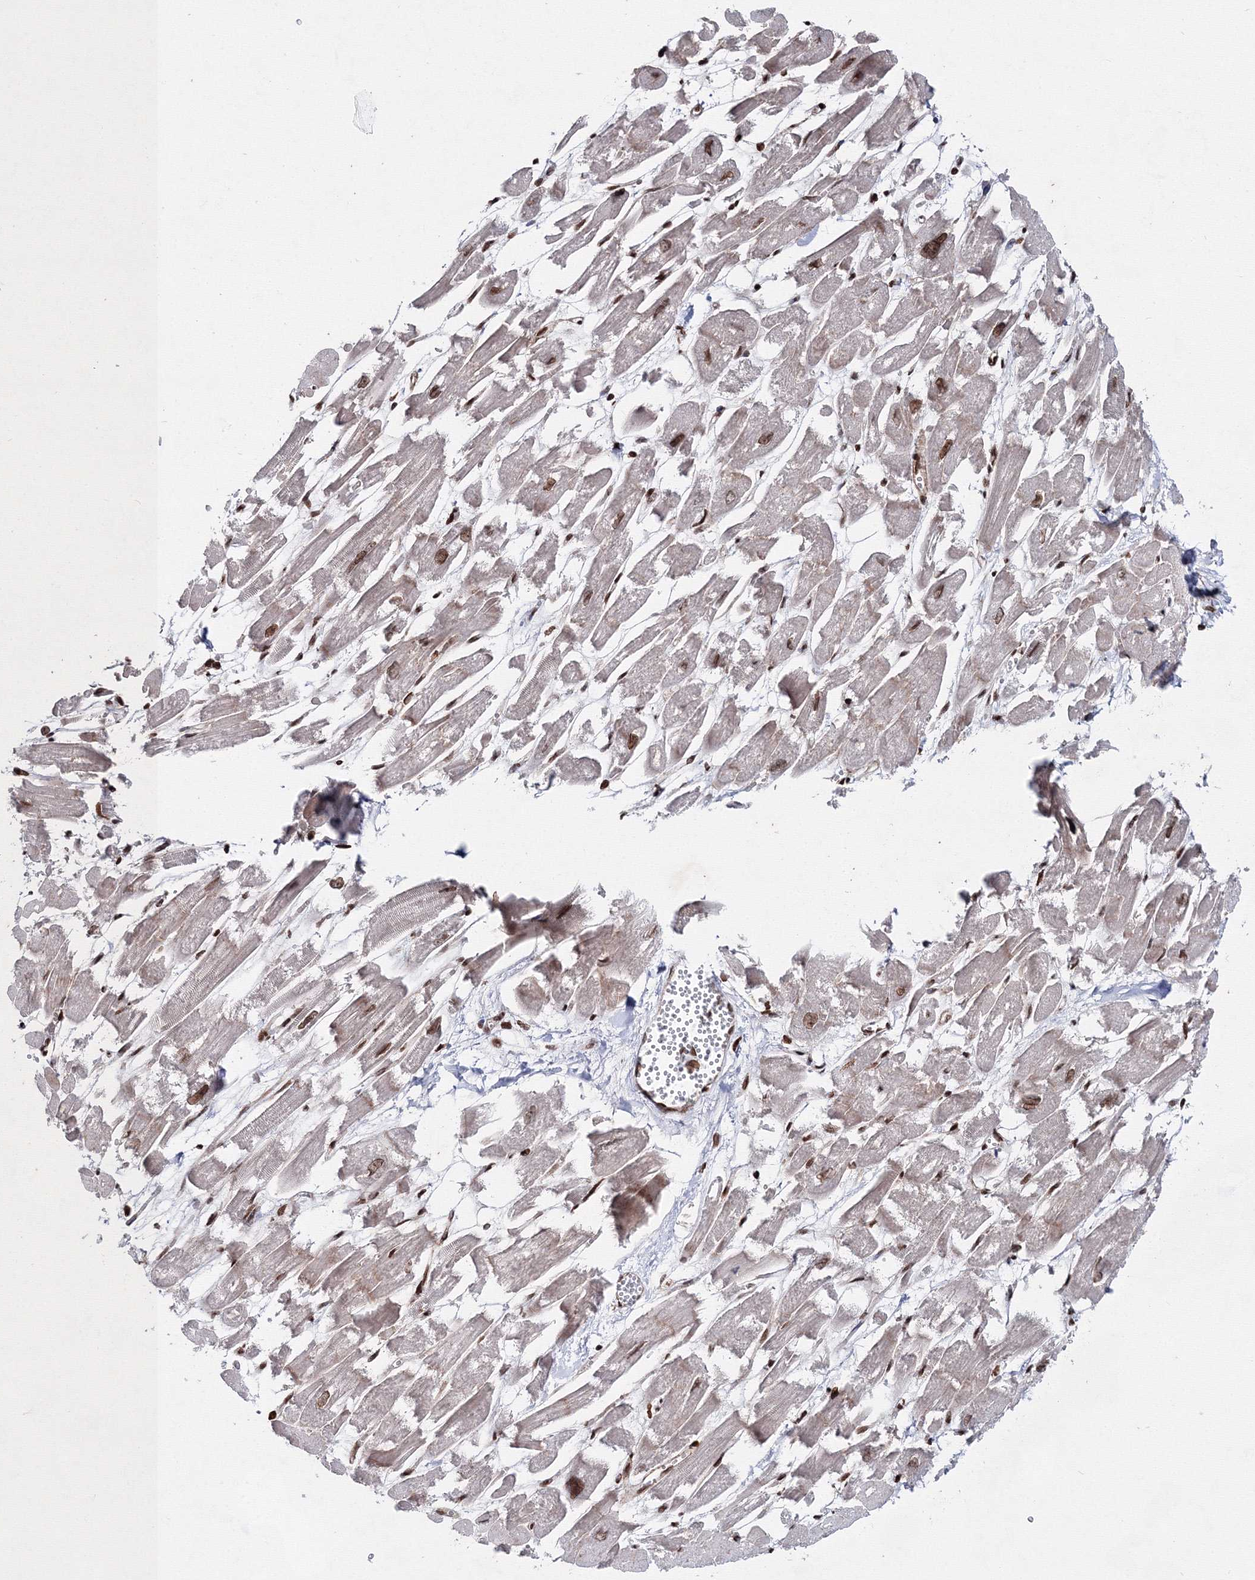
{"staining": {"intensity": "moderate", "quantity": "<25%", "location": "nuclear"}, "tissue": "heart muscle", "cell_type": "Cardiomyocytes", "image_type": "normal", "snomed": [{"axis": "morphology", "description": "Normal tissue, NOS"}, {"axis": "topography", "description": "Heart"}], "caption": "Immunohistochemical staining of unremarkable heart muscle reveals moderate nuclear protein positivity in approximately <25% of cardiomyocytes.", "gene": "SMIM29", "patient": {"sex": "male", "age": 54}}